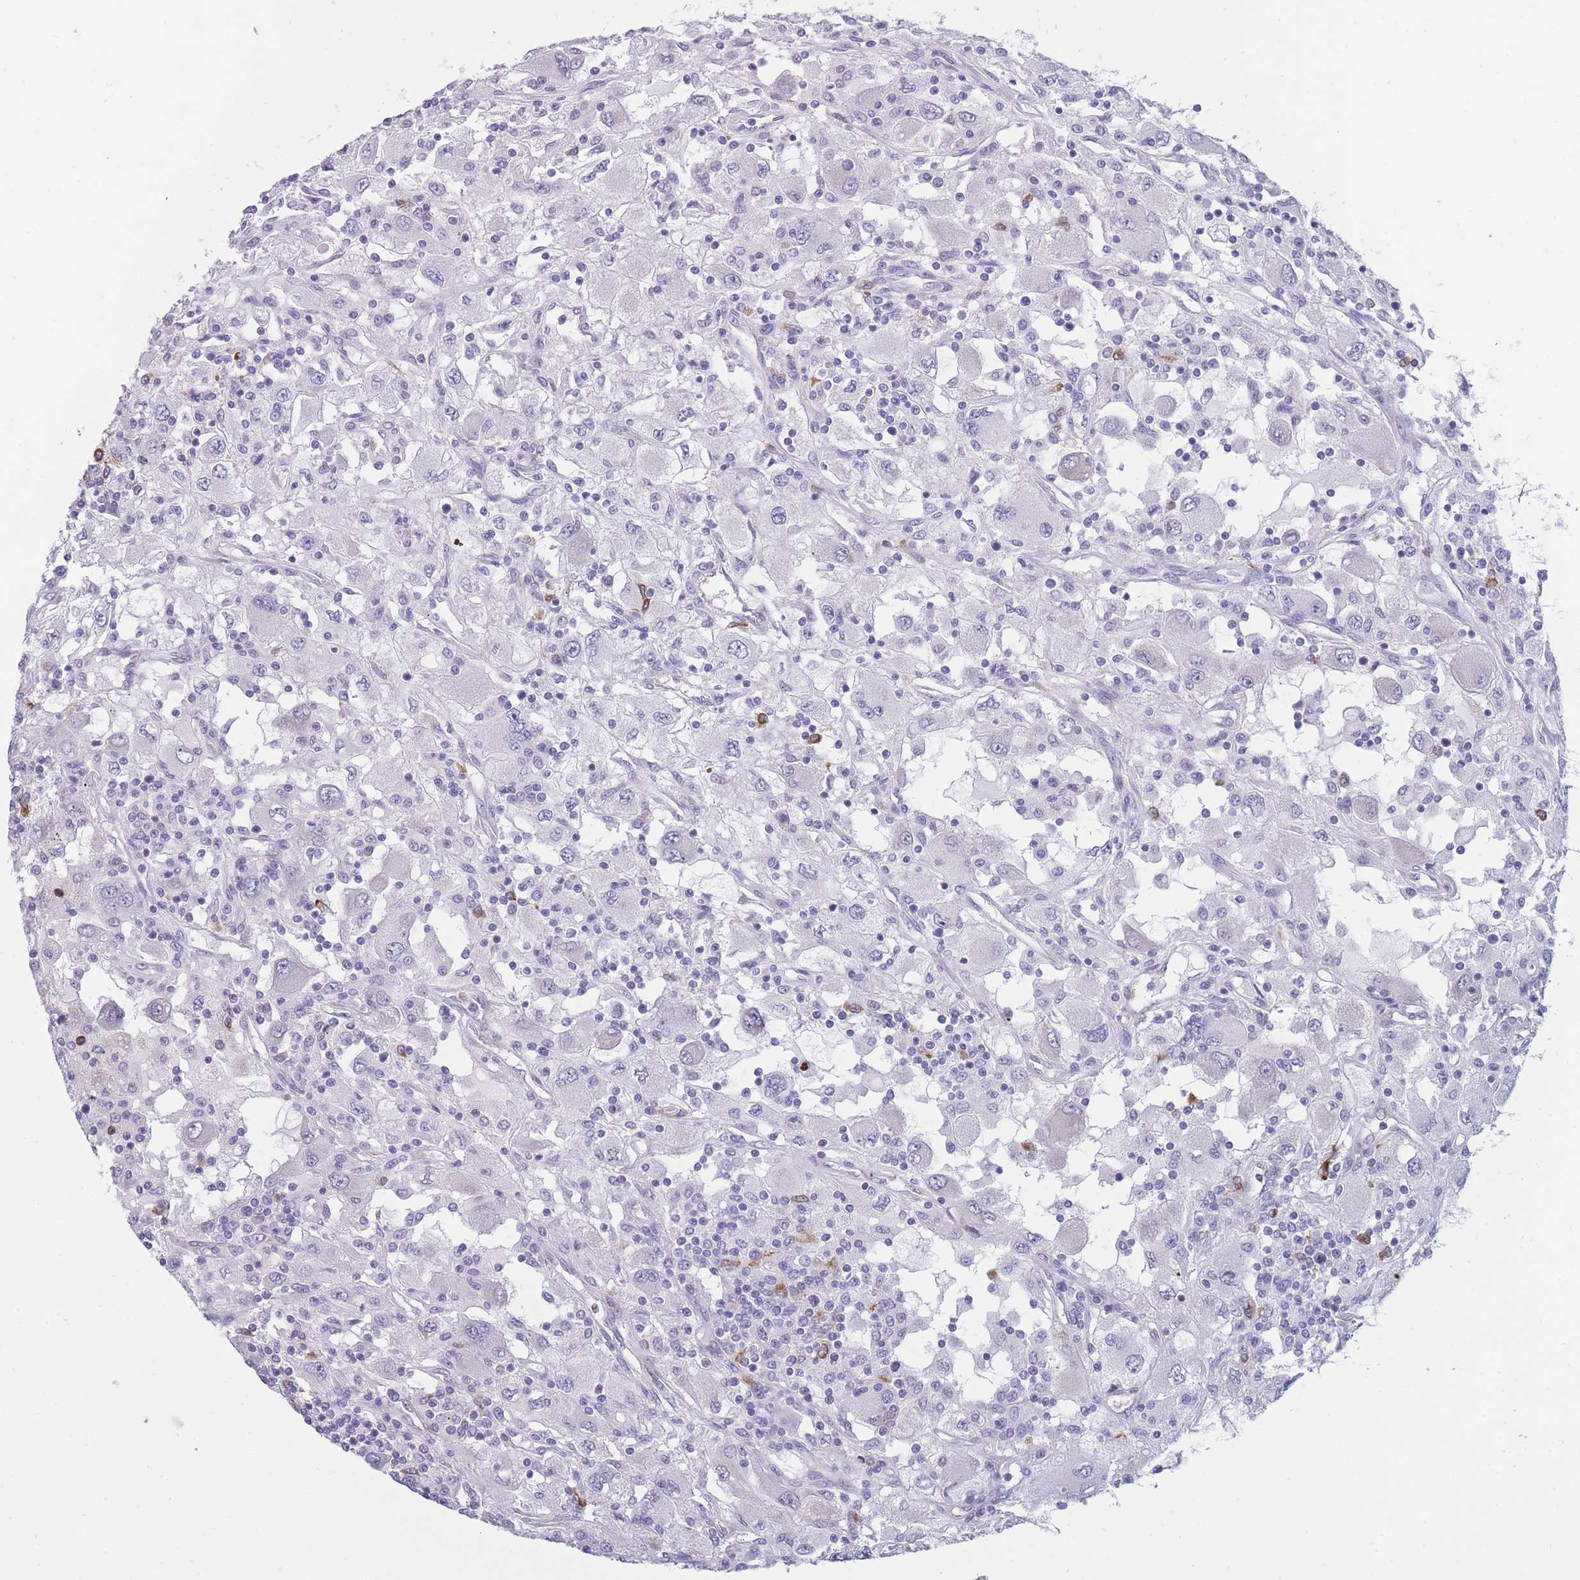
{"staining": {"intensity": "negative", "quantity": "none", "location": "none"}, "tissue": "renal cancer", "cell_type": "Tumor cells", "image_type": "cancer", "snomed": [{"axis": "morphology", "description": "Adenocarcinoma, NOS"}, {"axis": "topography", "description": "Kidney"}], "caption": "Immunohistochemistry (IHC) micrograph of neoplastic tissue: renal cancer (adenocarcinoma) stained with DAB (3,3'-diaminobenzidine) reveals no significant protein expression in tumor cells. (DAB IHC visualized using brightfield microscopy, high magnification).", "gene": "ZNF662", "patient": {"sex": "female", "age": 67}}